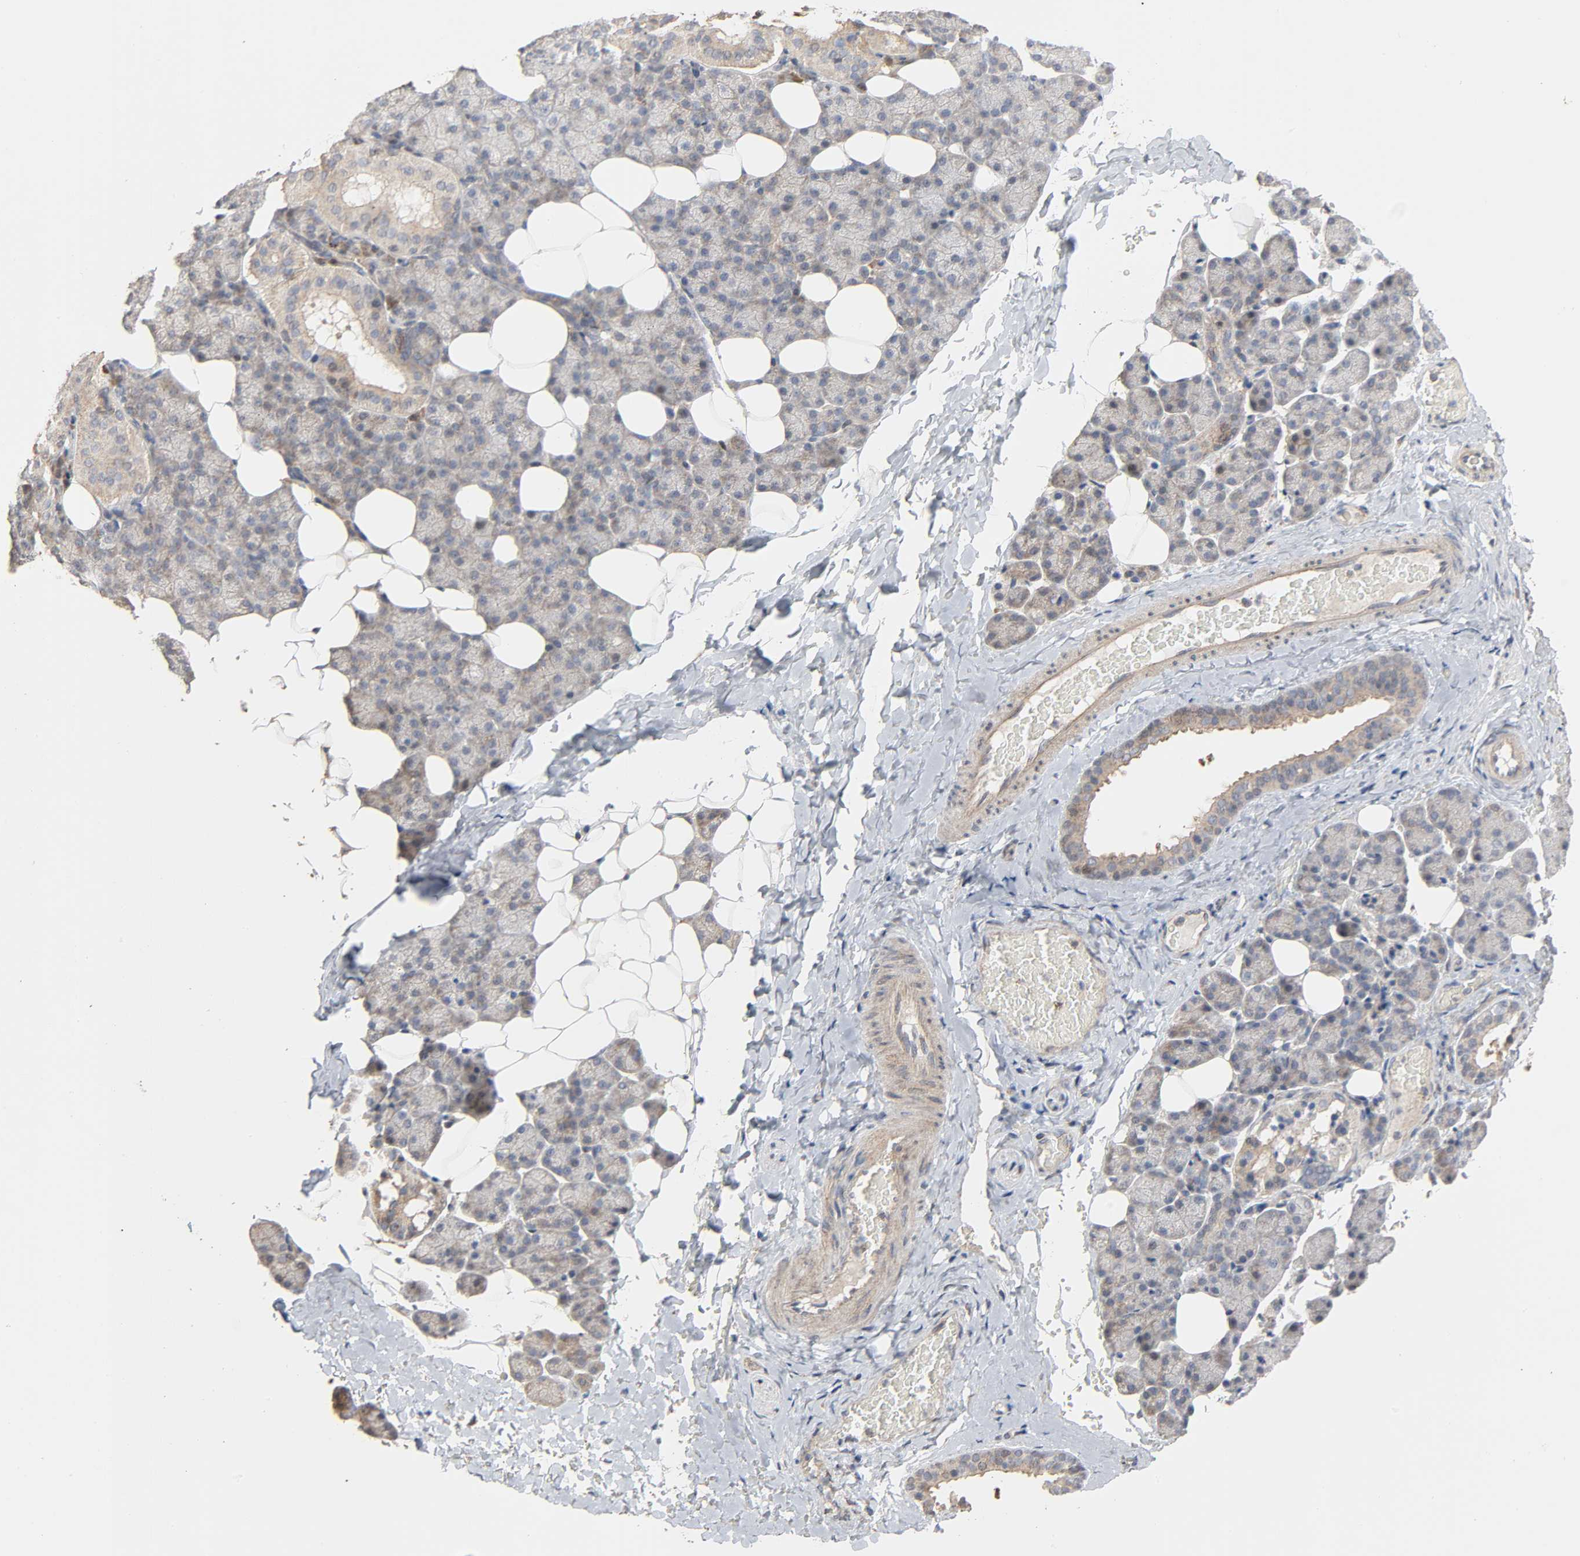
{"staining": {"intensity": "weak", "quantity": "25%-75%", "location": "cytoplasmic/membranous"}, "tissue": "salivary gland", "cell_type": "Glandular cells", "image_type": "normal", "snomed": [{"axis": "morphology", "description": "Normal tissue, NOS"}, {"axis": "topography", "description": "Lymph node"}, {"axis": "topography", "description": "Salivary gland"}], "caption": "Salivary gland stained with a brown dye shows weak cytoplasmic/membranous positive staining in about 25%-75% of glandular cells.", "gene": "CDK6", "patient": {"sex": "male", "age": 8}}